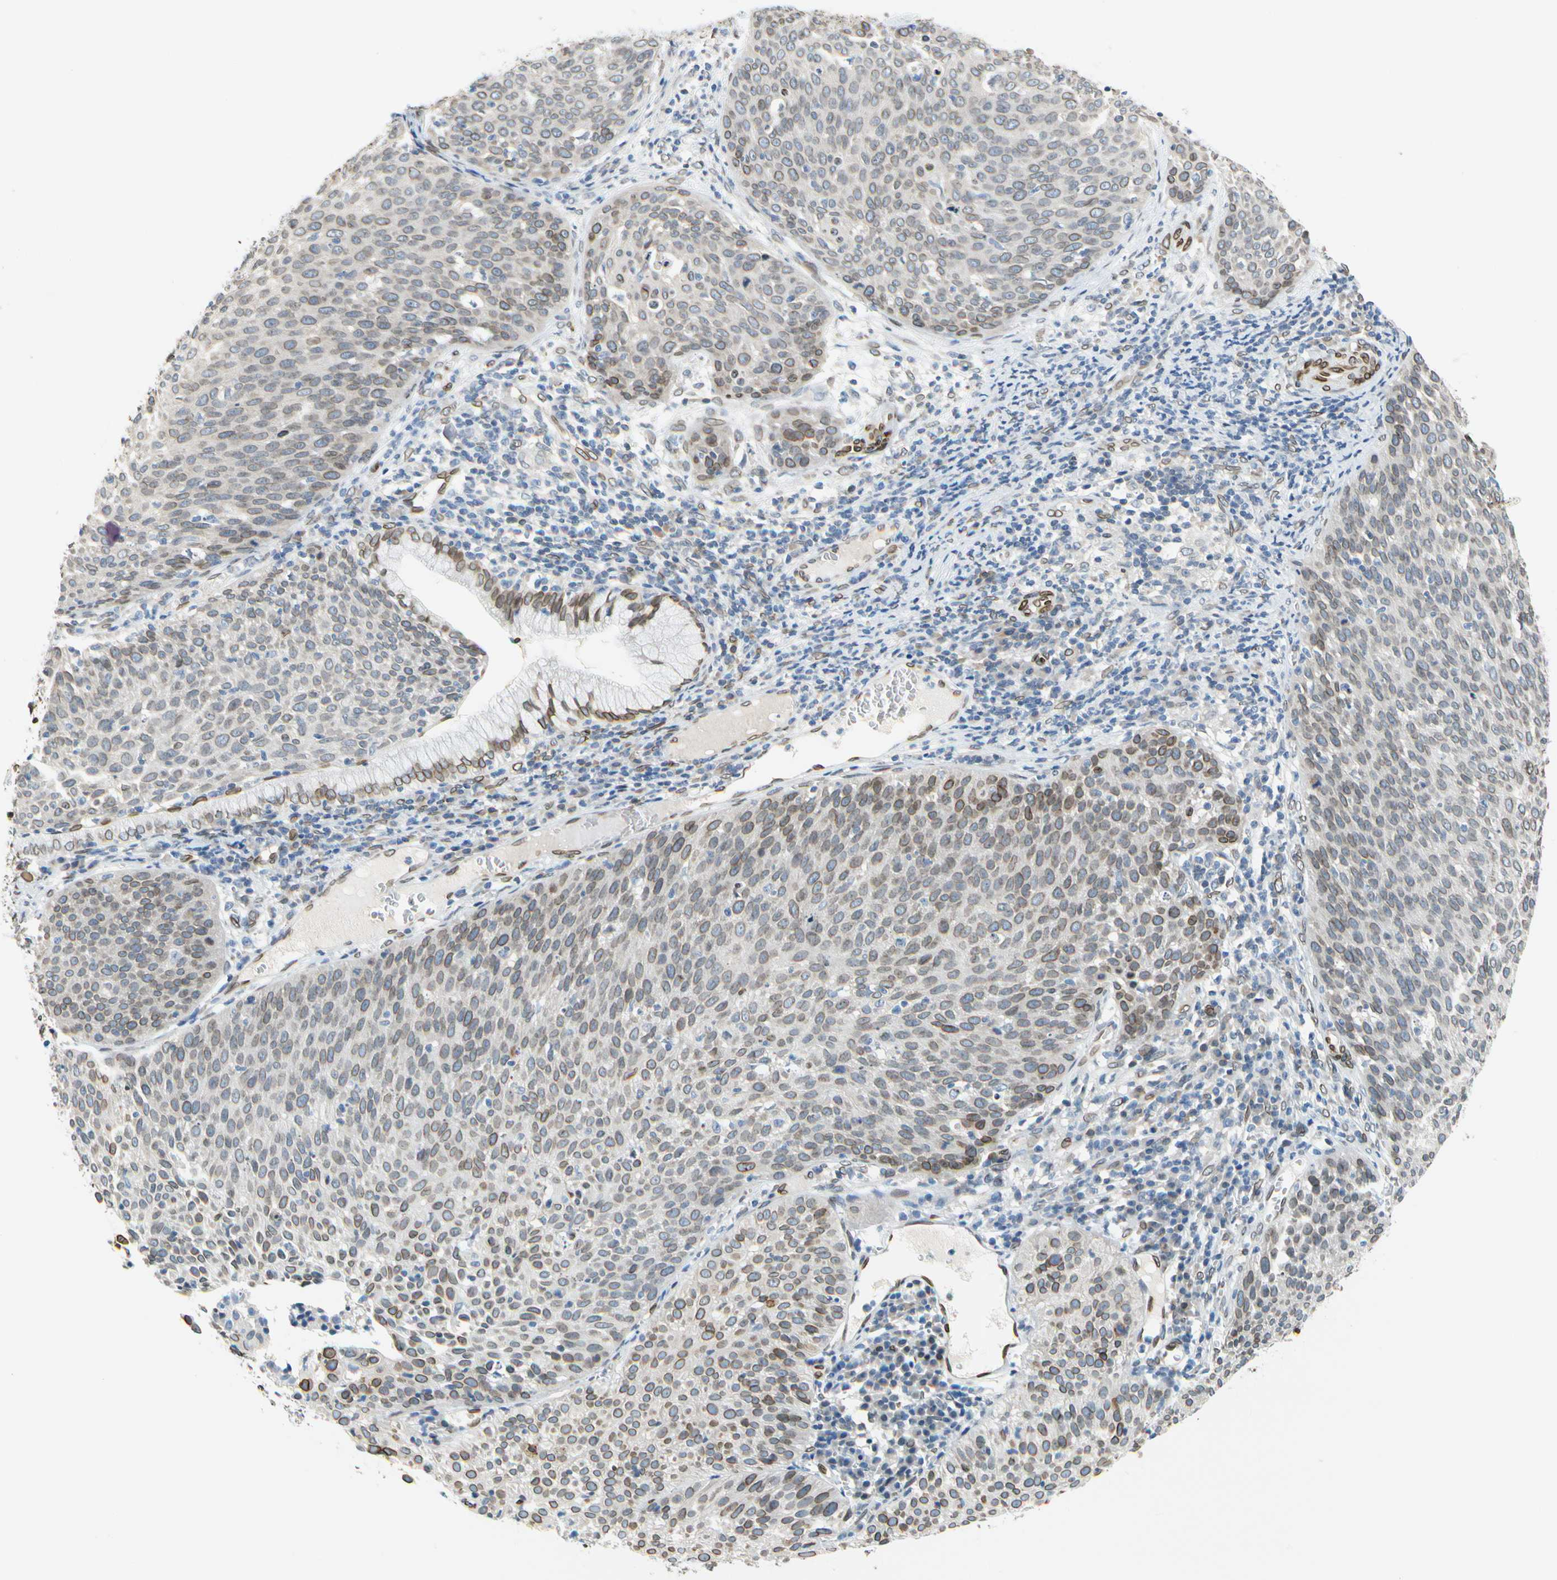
{"staining": {"intensity": "weak", "quantity": ">75%", "location": "cytoplasmic/membranous,nuclear"}, "tissue": "cervical cancer", "cell_type": "Tumor cells", "image_type": "cancer", "snomed": [{"axis": "morphology", "description": "Squamous cell carcinoma, NOS"}, {"axis": "topography", "description": "Cervix"}], "caption": "Cervical cancer (squamous cell carcinoma) was stained to show a protein in brown. There is low levels of weak cytoplasmic/membranous and nuclear expression in about >75% of tumor cells.", "gene": "SUN1", "patient": {"sex": "female", "age": 38}}